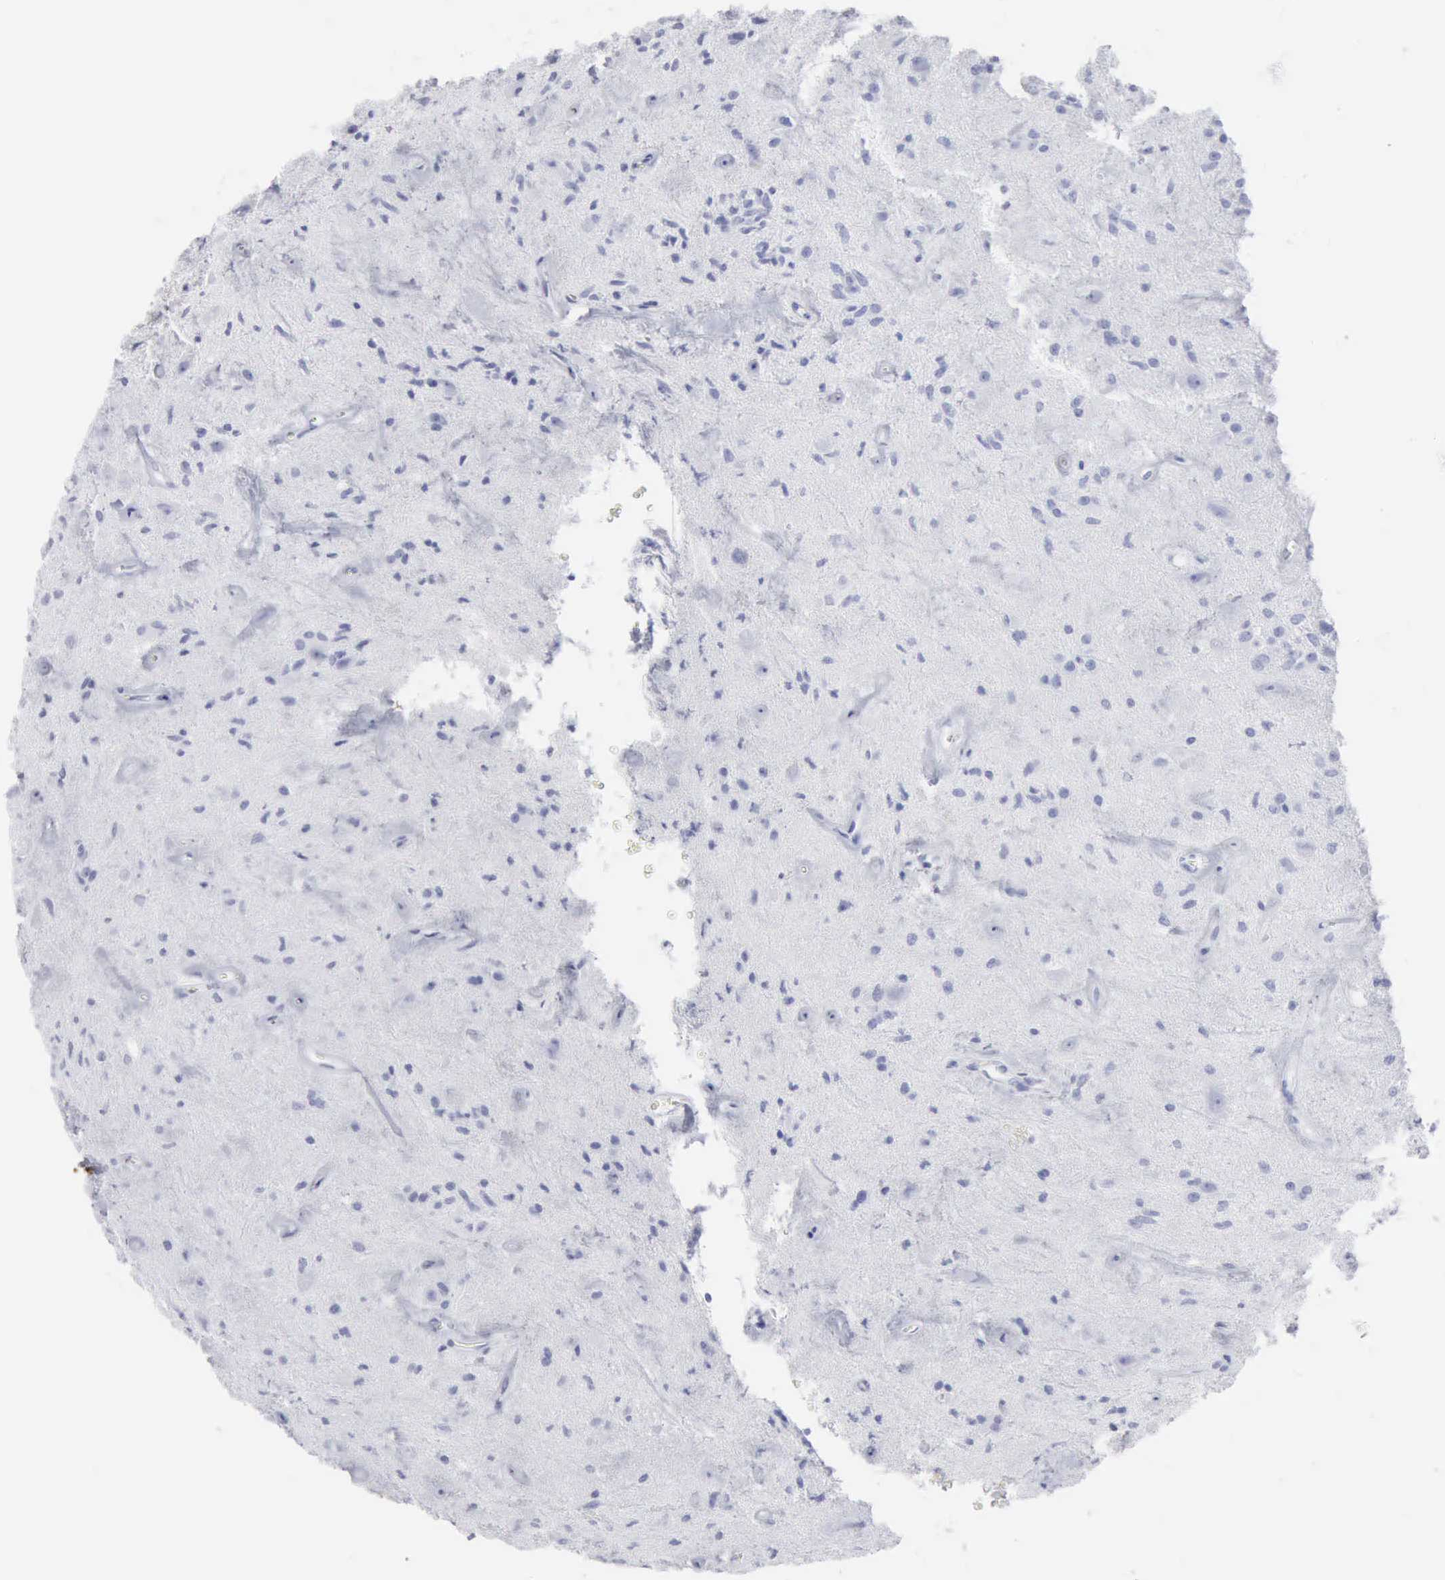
{"staining": {"intensity": "negative", "quantity": "none", "location": "none"}, "tissue": "glioma", "cell_type": "Tumor cells", "image_type": "cancer", "snomed": [{"axis": "morphology", "description": "Glioma, malignant, Low grade"}, {"axis": "topography", "description": "Brain"}], "caption": "A photomicrograph of human malignant glioma (low-grade) is negative for staining in tumor cells.", "gene": "CMA1", "patient": {"sex": "female", "age": 15}}